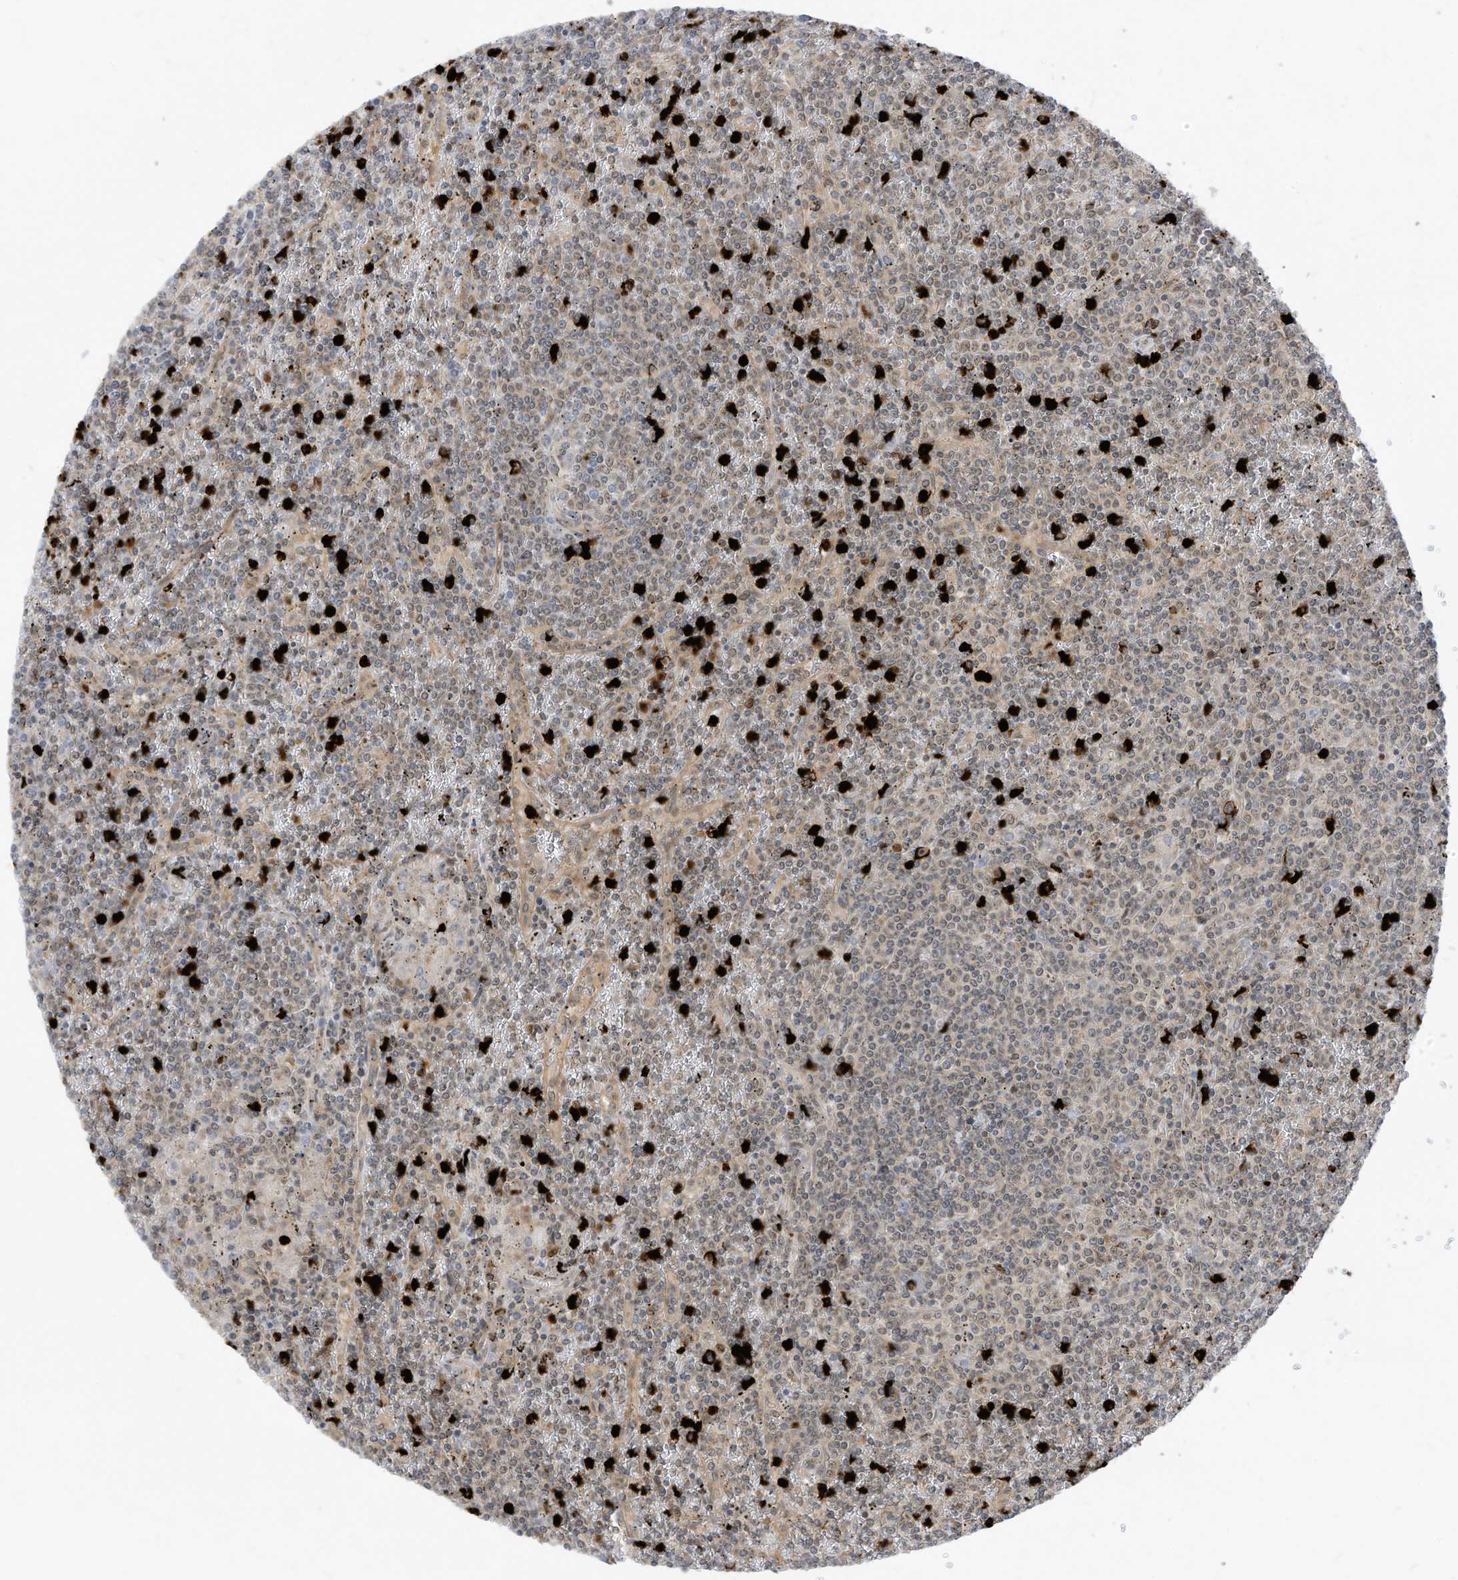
{"staining": {"intensity": "negative", "quantity": "none", "location": "none"}, "tissue": "lymphoma", "cell_type": "Tumor cells", "image_type": "cancer", "snomed": [{"axis": "morphology", "description": "Malignant lymphoma, non-Hodgkin's type, Low grade"}, {"axis": "topography", "description": "Spleen"}], "caption": "A photomicrograph of human lymphoma is negative for staining in tumor cells.", "gene": "CNKSR1", "patient": {"sex": "female", "age": 19}}